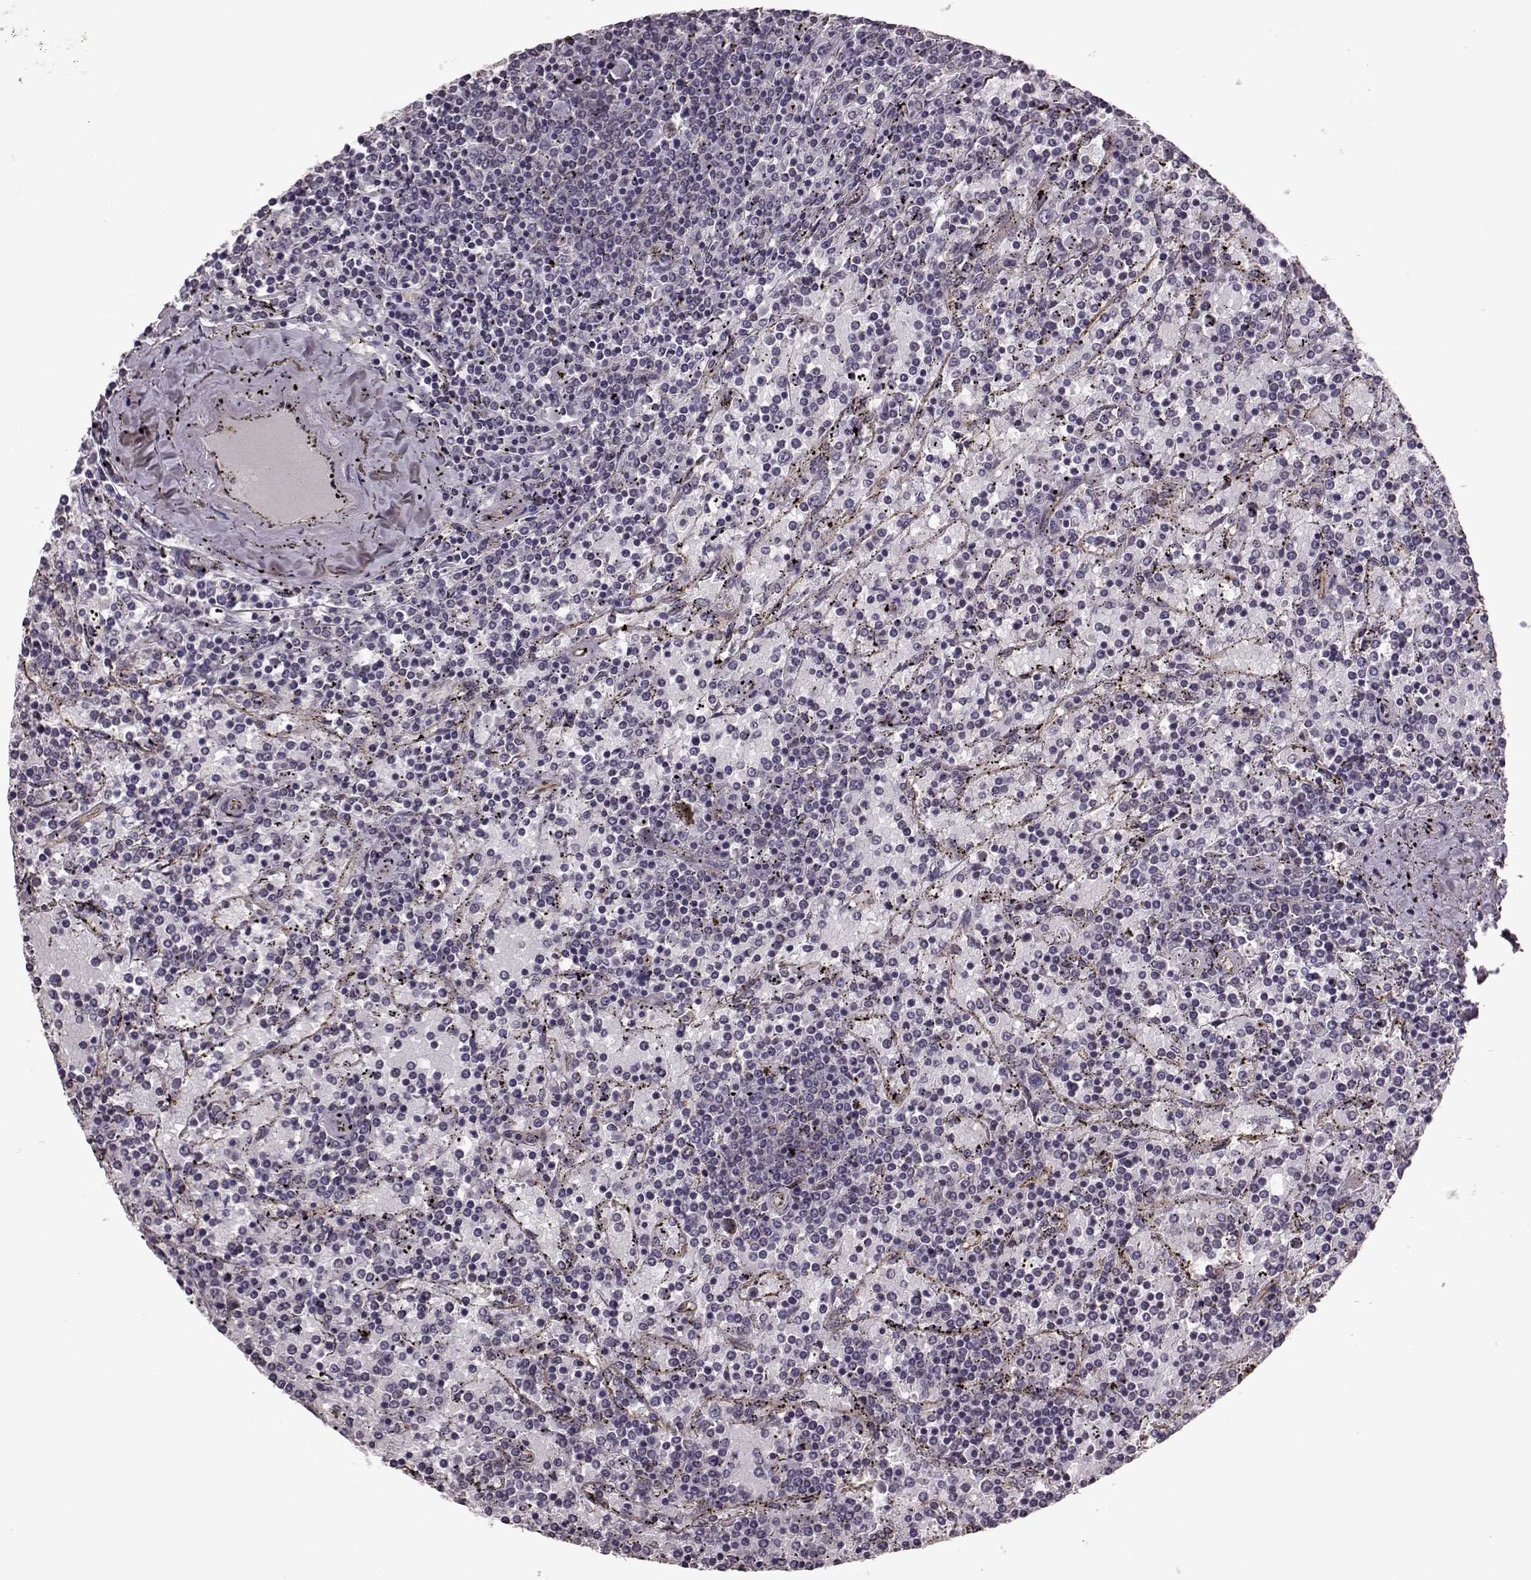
{"staining": {"intensity": "negative", "quantity": "none", "location": "none"}, "tissue": "lymphoma", "cell_type": "Tumor cells", "image_type": "cancer", "snomed": [{"axis": "morphology", "description": "Malignant lymphoma, non-Hodgkin's type, Low grade"}, {"axis": "topography", "description": "Spleen"}], "caption": "This is an IHC image of lymphoma. There is no positivity in tumor cells.", "gene": "NTF3", "patient": {"sex": "female", "age": 77}}